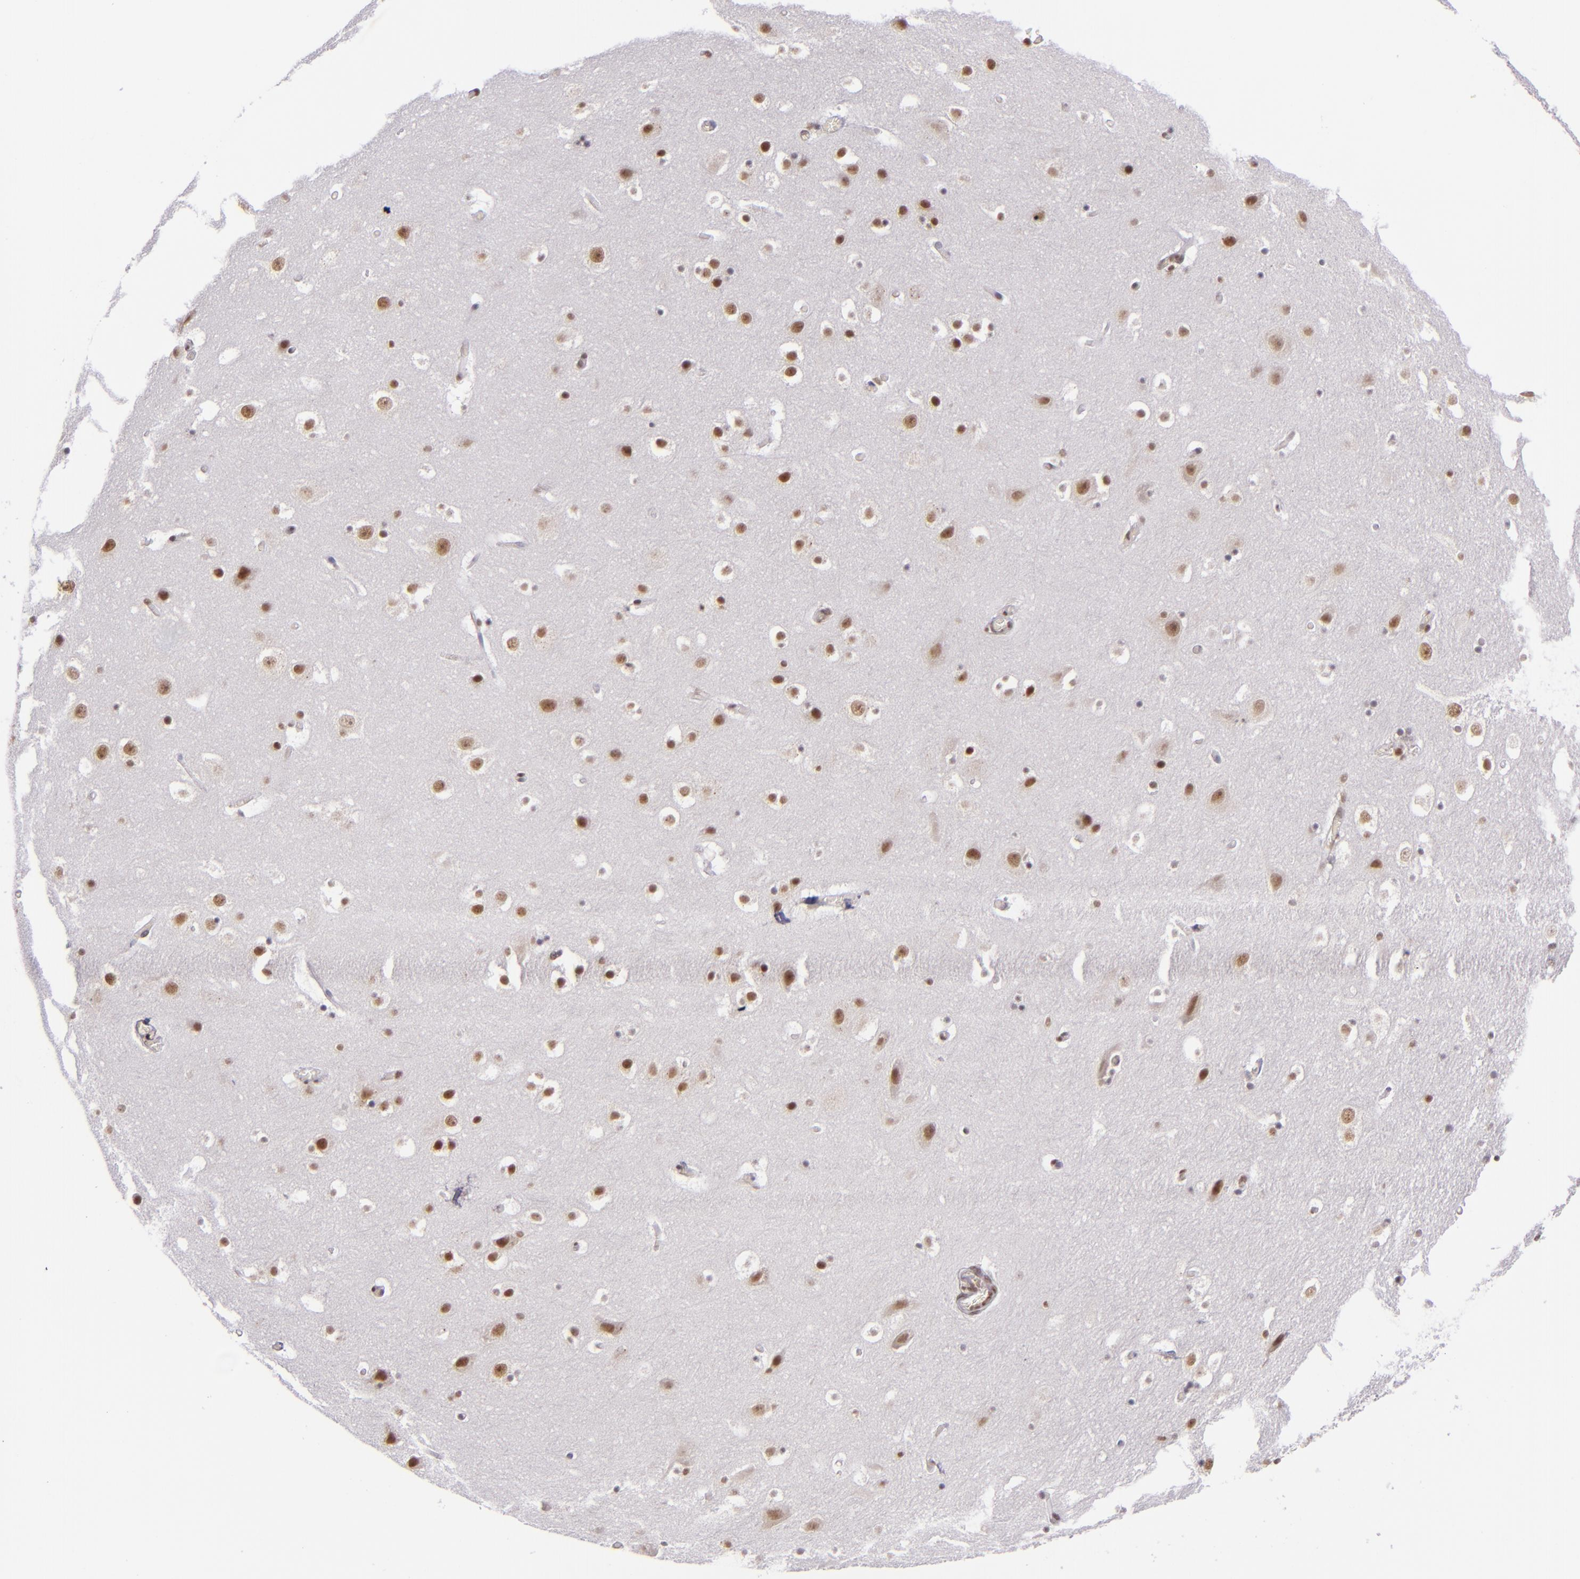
{"staining": {"intensity": "weak", "quantity": "25%-75%", "location": "nuclear"}, "tissue": "hippocampus", "cell_type": "Glial cells", "image_type": "normal", "snomed": [{"axis": "morphology", "description": "Normal tissue, NOS"}, {"axis": "topography", "description": "Hippocampus"}], "caption": "Hippocampus stained for a protein demonstrates weak nuclear positivity in glial cells.", "gene": "ZNF148", "patient": {"sex": "male", "age": 45}}